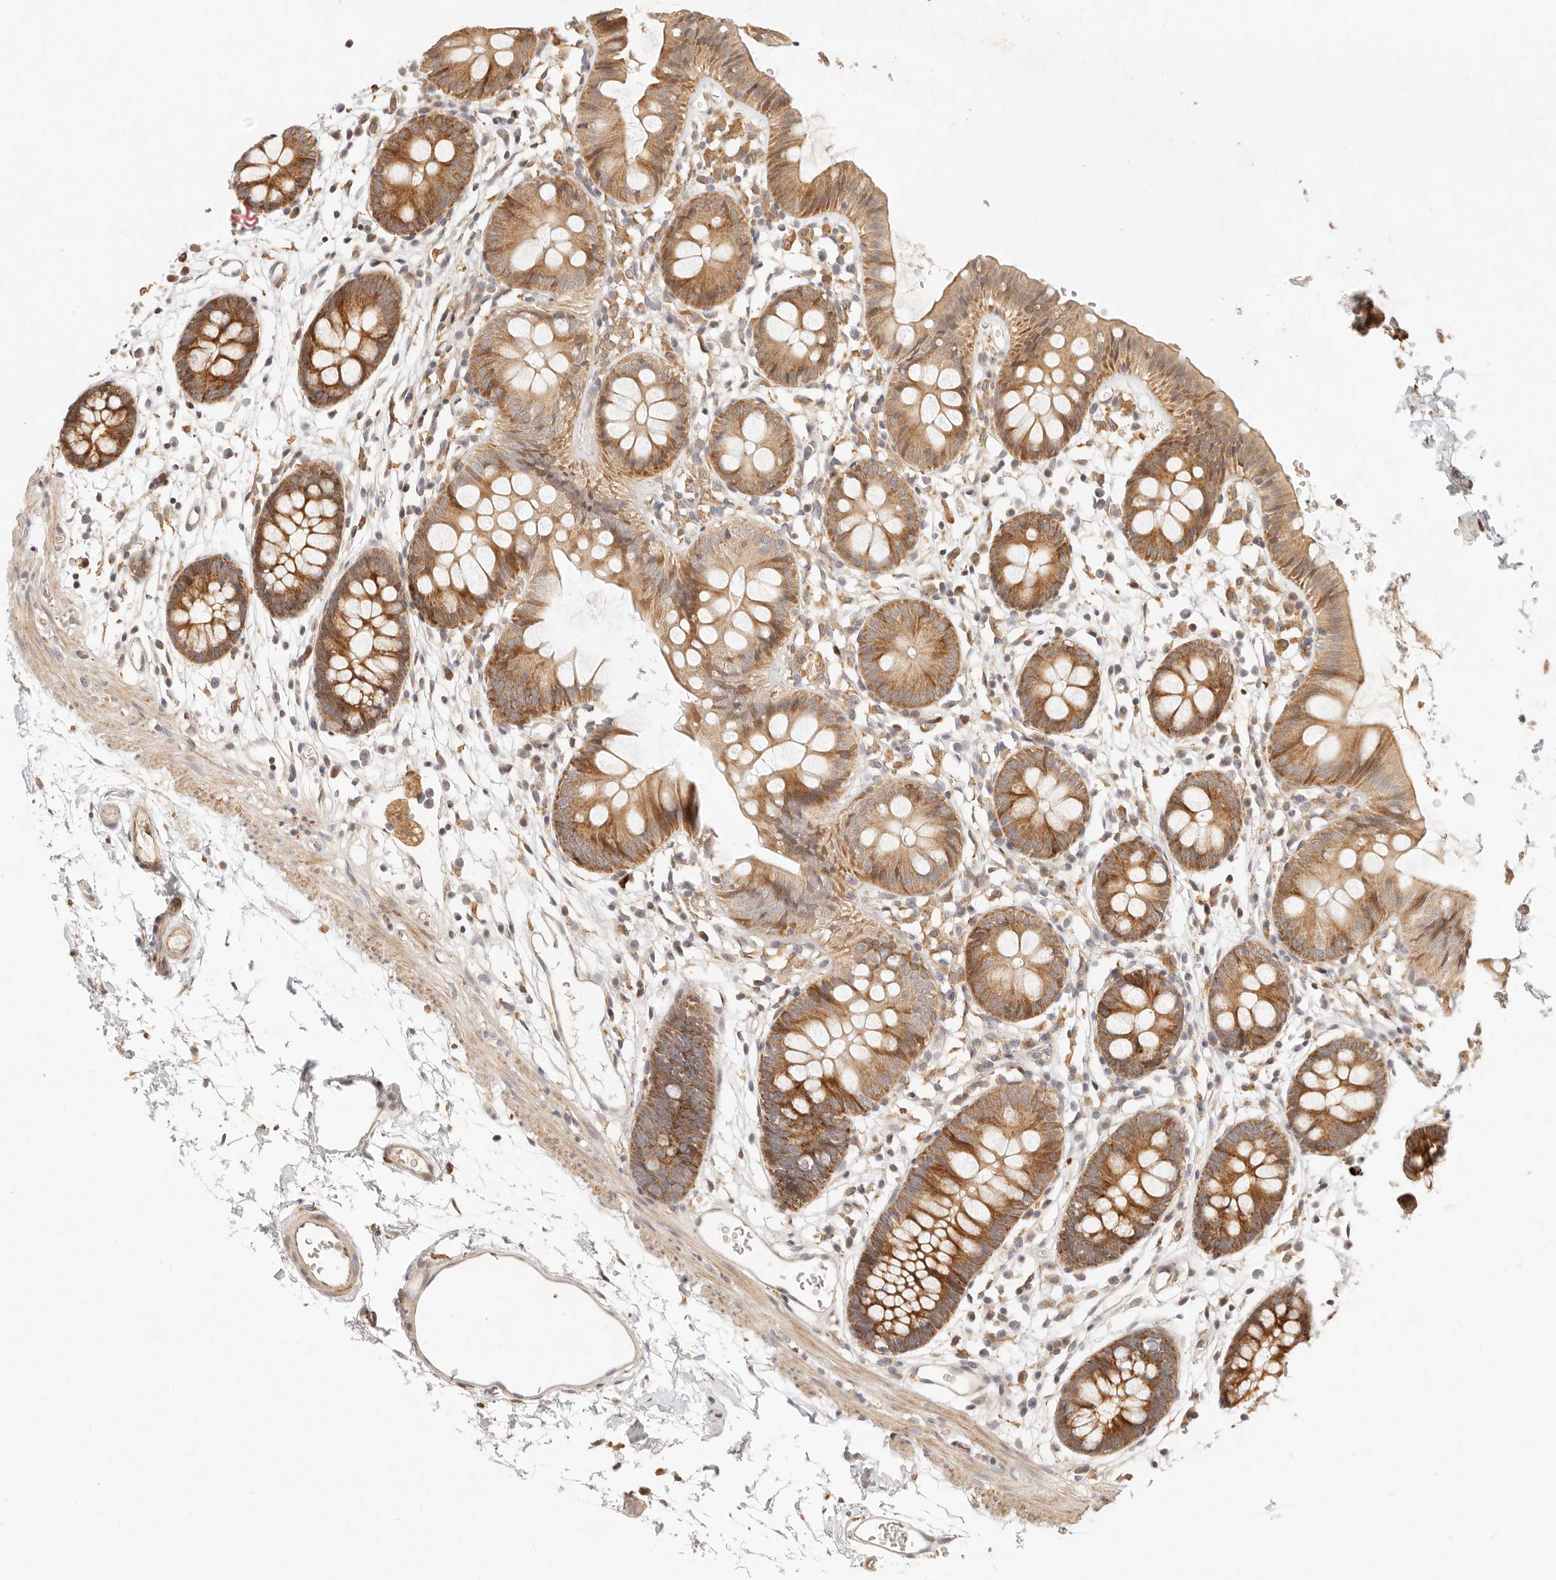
{"staining": {"intensity": "moderate", "quantity": "25%-75%", "location": "cytoplasmic/membranous"}, "tissue": "colon", "cell_type": "Endothelial cells", "image_type": "normal", "snomed": [{"axis": "morphology", "description": "Normal tissue, NOS"}, {"axis": "topography", "description": "Colon"}], "caption": "Immunohistochemistry histopathology image of unremarkable colon: human colon stained using immunohistochemistry (IHC) reveals medium levels of moderate protein expression localized specifically in the cytoplasmic/membranous of endothelial cells, appearing as a cytoplasmic/membranous brown color.", "gene": "TIMM17A", "patient": {"sex": "male", "age": 56}}